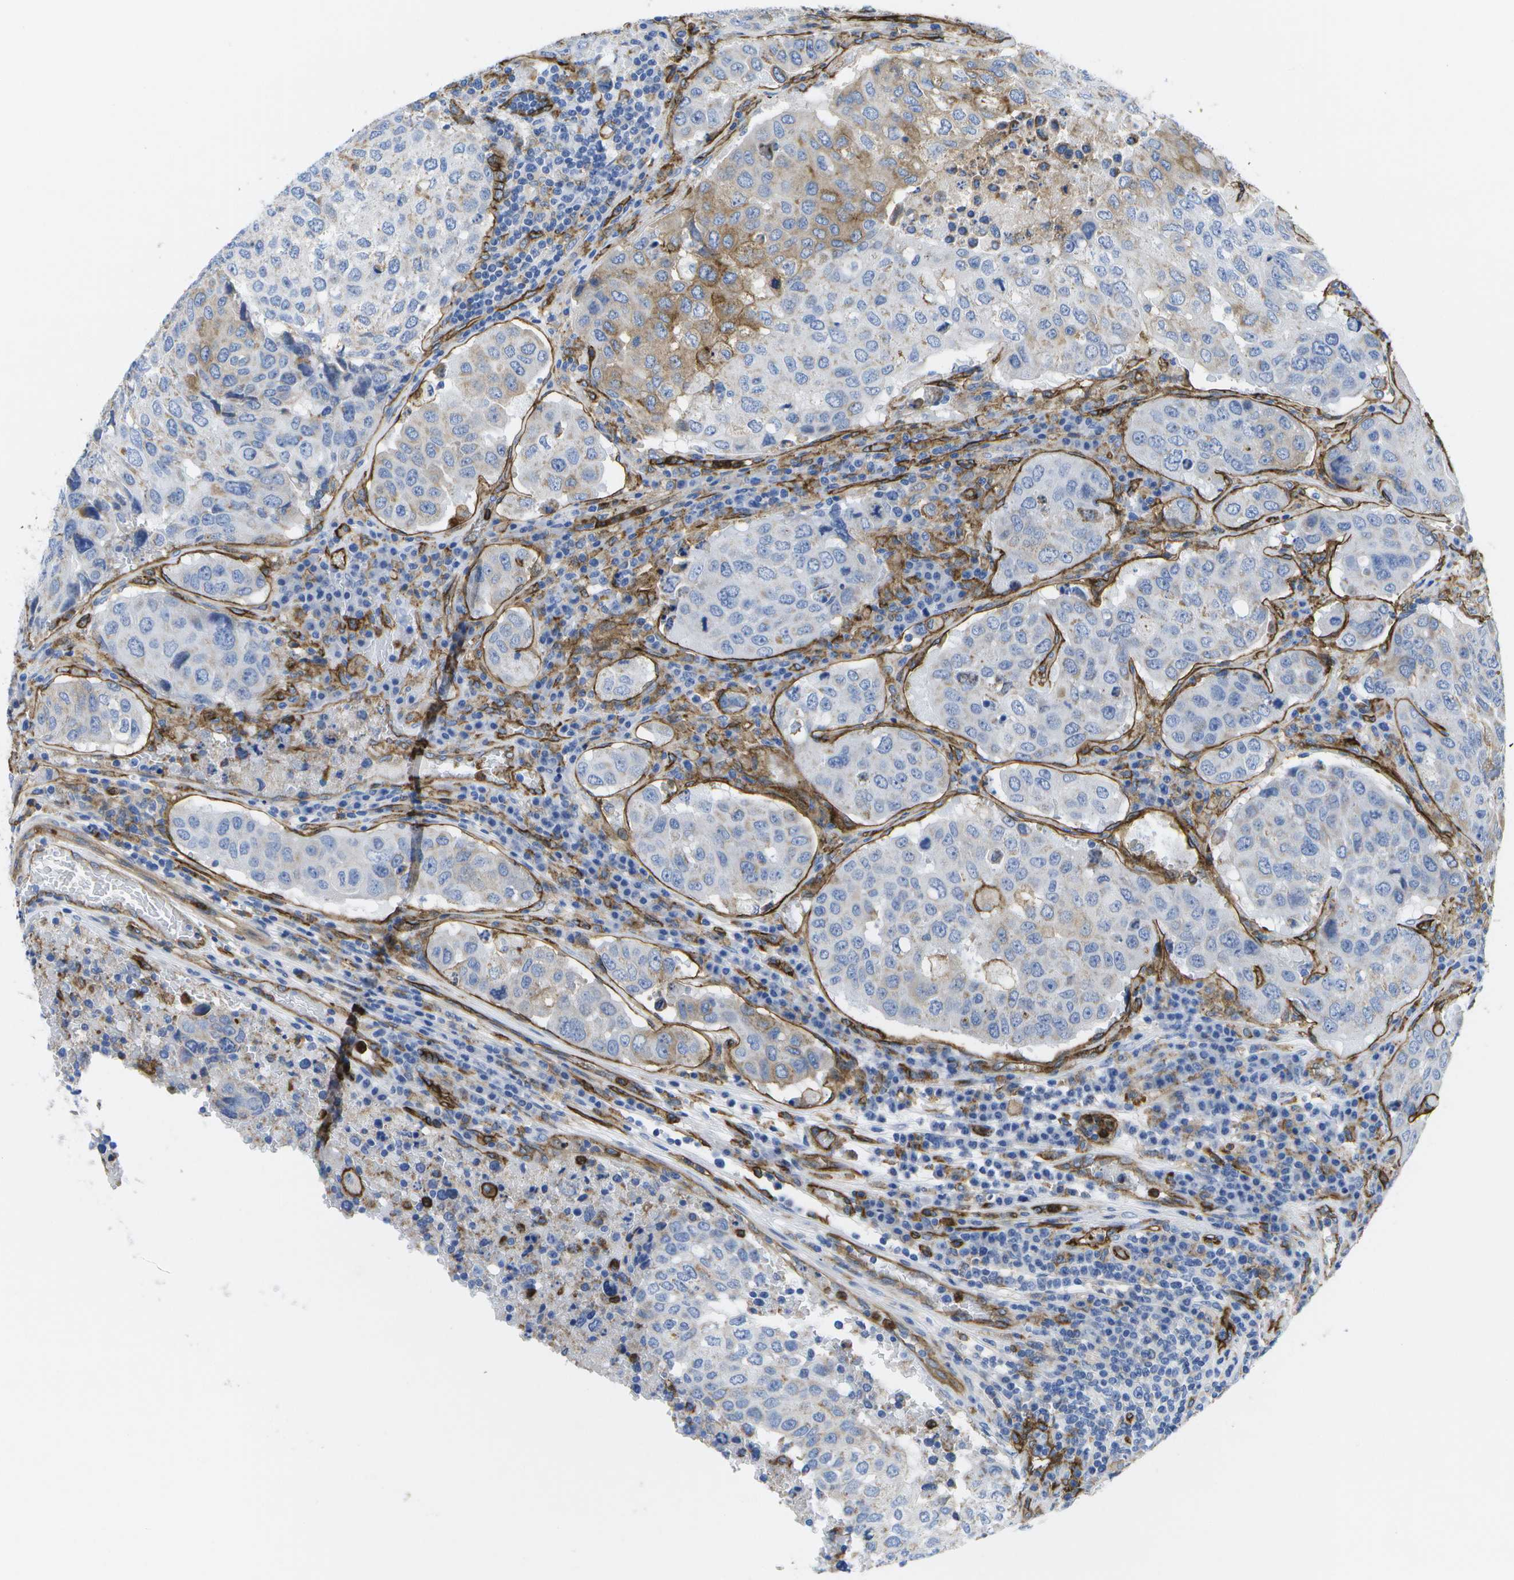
{"staining": {"intensity": "weak", "quantity": "<25%", "location": "cytoplasmic/membranous"}, "tissue": "urothelial cancer", "cell_type": "Tumor cells", "image_type": "cancer", "snomed": [{"axis": "morphology", "description": "Urothelial carcinoma, High grade"}, {"axis": "topography", "description": "Lymph node"}, {"axis": "topography", "description": "Urinary bladder"}], "caption": "Tumor cells show no significant staining in urothelial carcinoma (high-grade). The staining is performed using DAB brown chromogen with nuclei counter-stained in using hematoxylin.", "gene": "DYSF", "patient": {"sex": "male", "age": 51}}